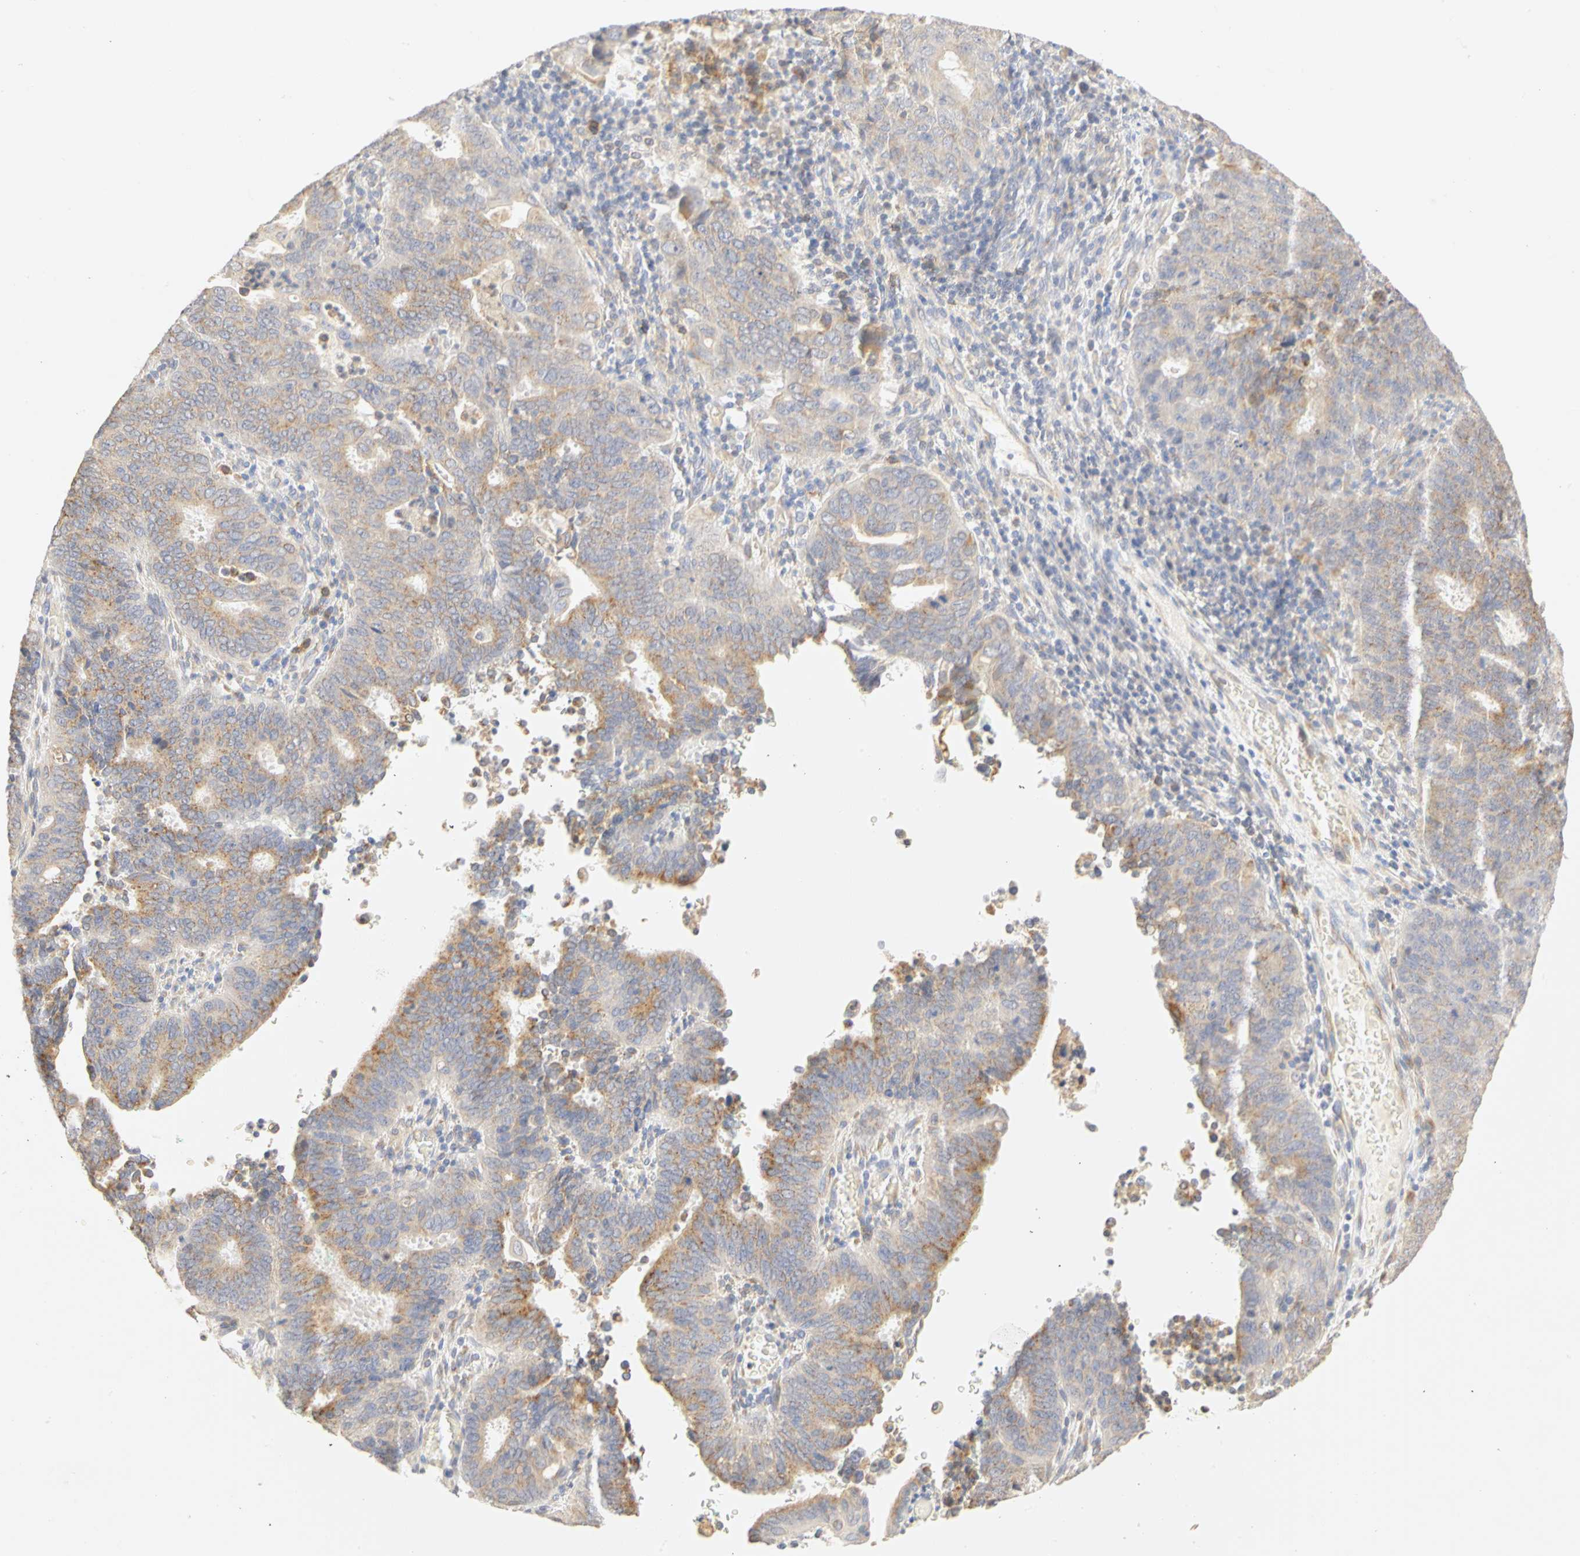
{"staining": {"intensity": "moderate", "quantity": ">75%", "location": "cytoplasmic/membranous"}, "tissue": "cervical cancer", "cell_type": "Tumor cells", "image_type": "cancer", "snomed": [{"axis": "morphology", "description": "Adenocarcinoma, NOS"}, {"axis": "topography", "description": "Cervix"}], "caption": "High-power microscopy captured an immunohistochemistry (IHC) micrograph of cervical cancer (adenocarcinoma), revealing moderate cytoplasmic/membranous positivity in about >75% of tumor cells. (brown staining indicates protein expression, while blue staining denotes nuclei).", "gene": "GNRH2", "patient": {"sex": "female", "age": 44}}